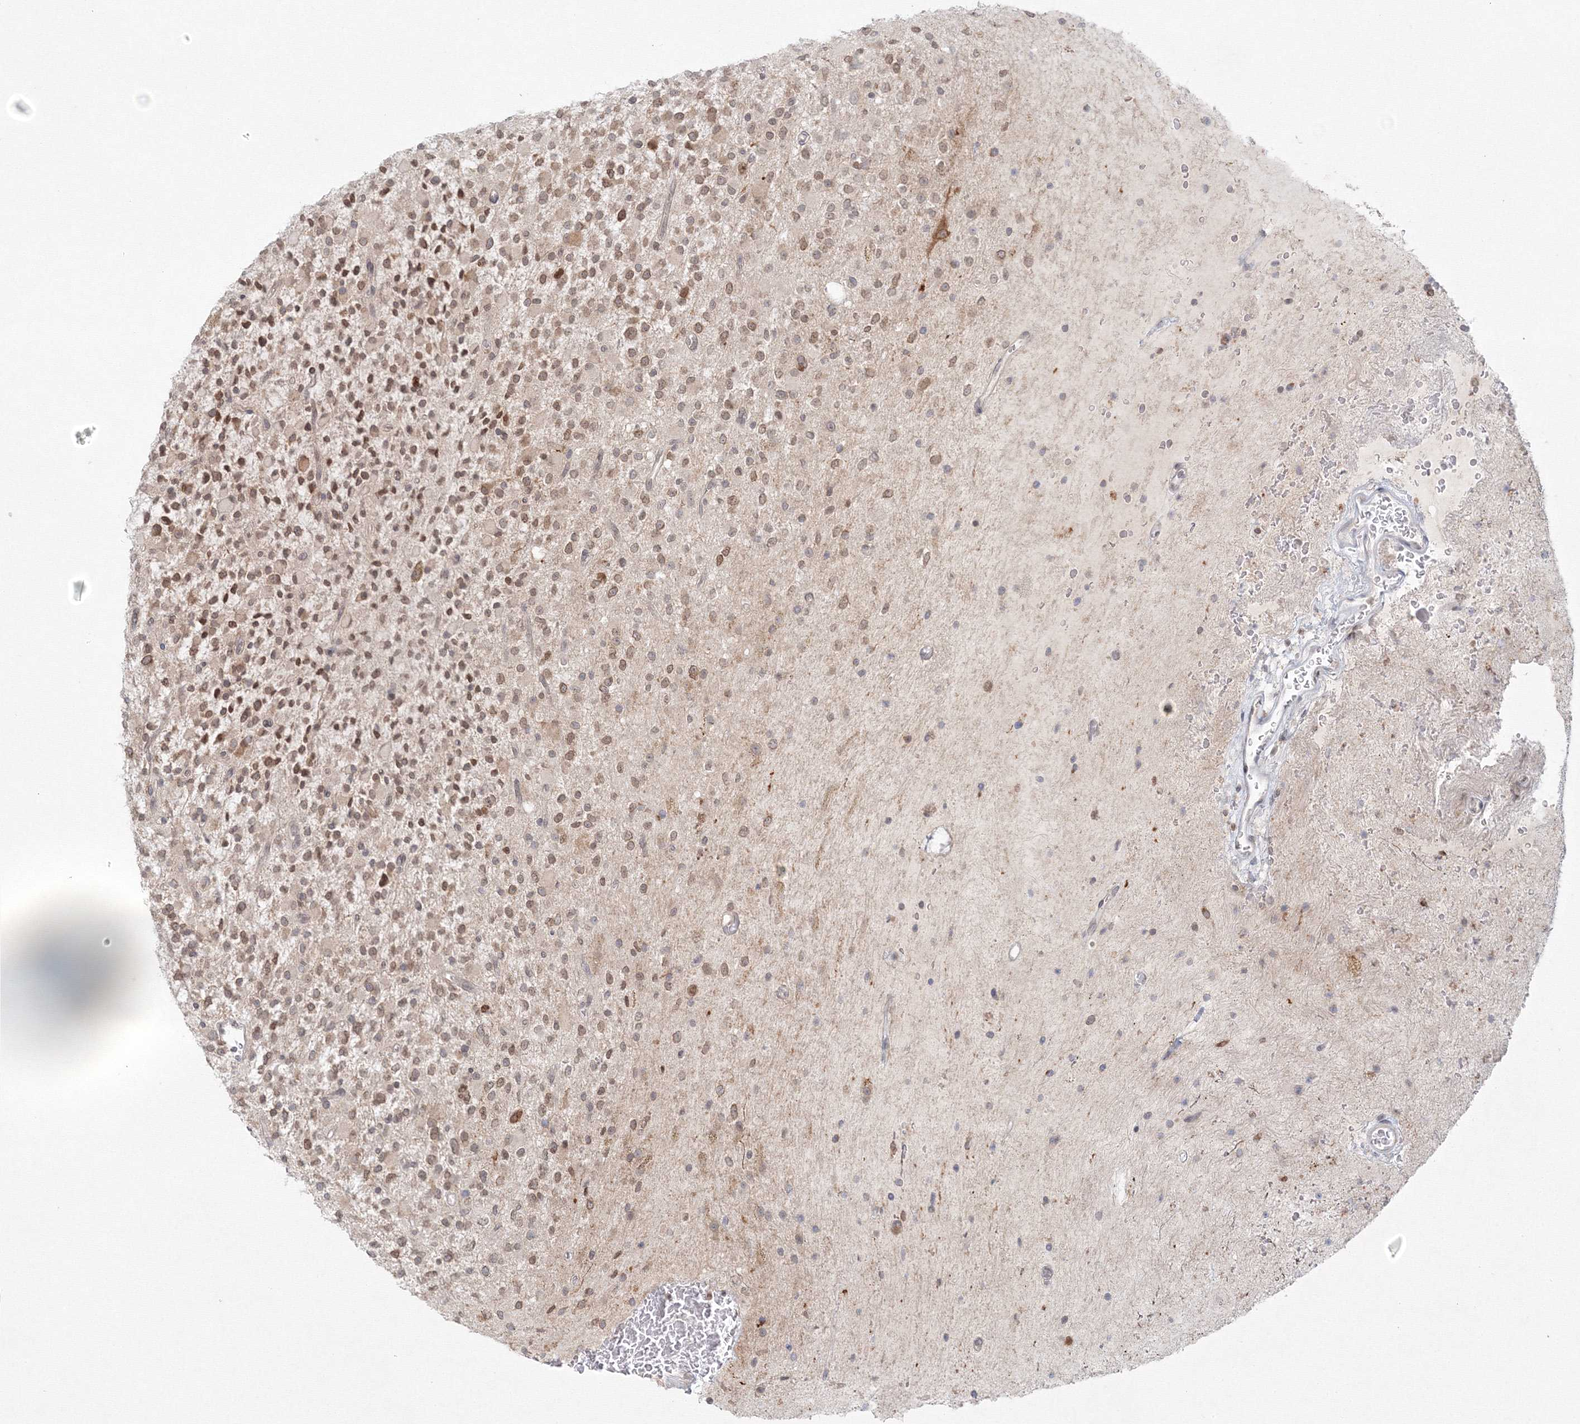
{"staining": {"intensity": "weak", "quantity": "25%-75%", "location": "cytoplasmic/membranous,nuclear"}, "tissue": "glioma", "cell_type": "Tumor cells", "image_type": "cancer", "snomed": [{"axis": "morphology", "description": "Glioma, malignant, High grade"}, {"axis": "topography", "description": "Brain"}], "caption": "Brown immunohistochemical staining in human malignant glioma (high-grade) demonstrates weak cytoplasmic/membranous and nuclear positivity in approximately 25%-75% of tumor cells.", "gene": "KIF4A", "patient": {"sex": "male", "age": 34}}